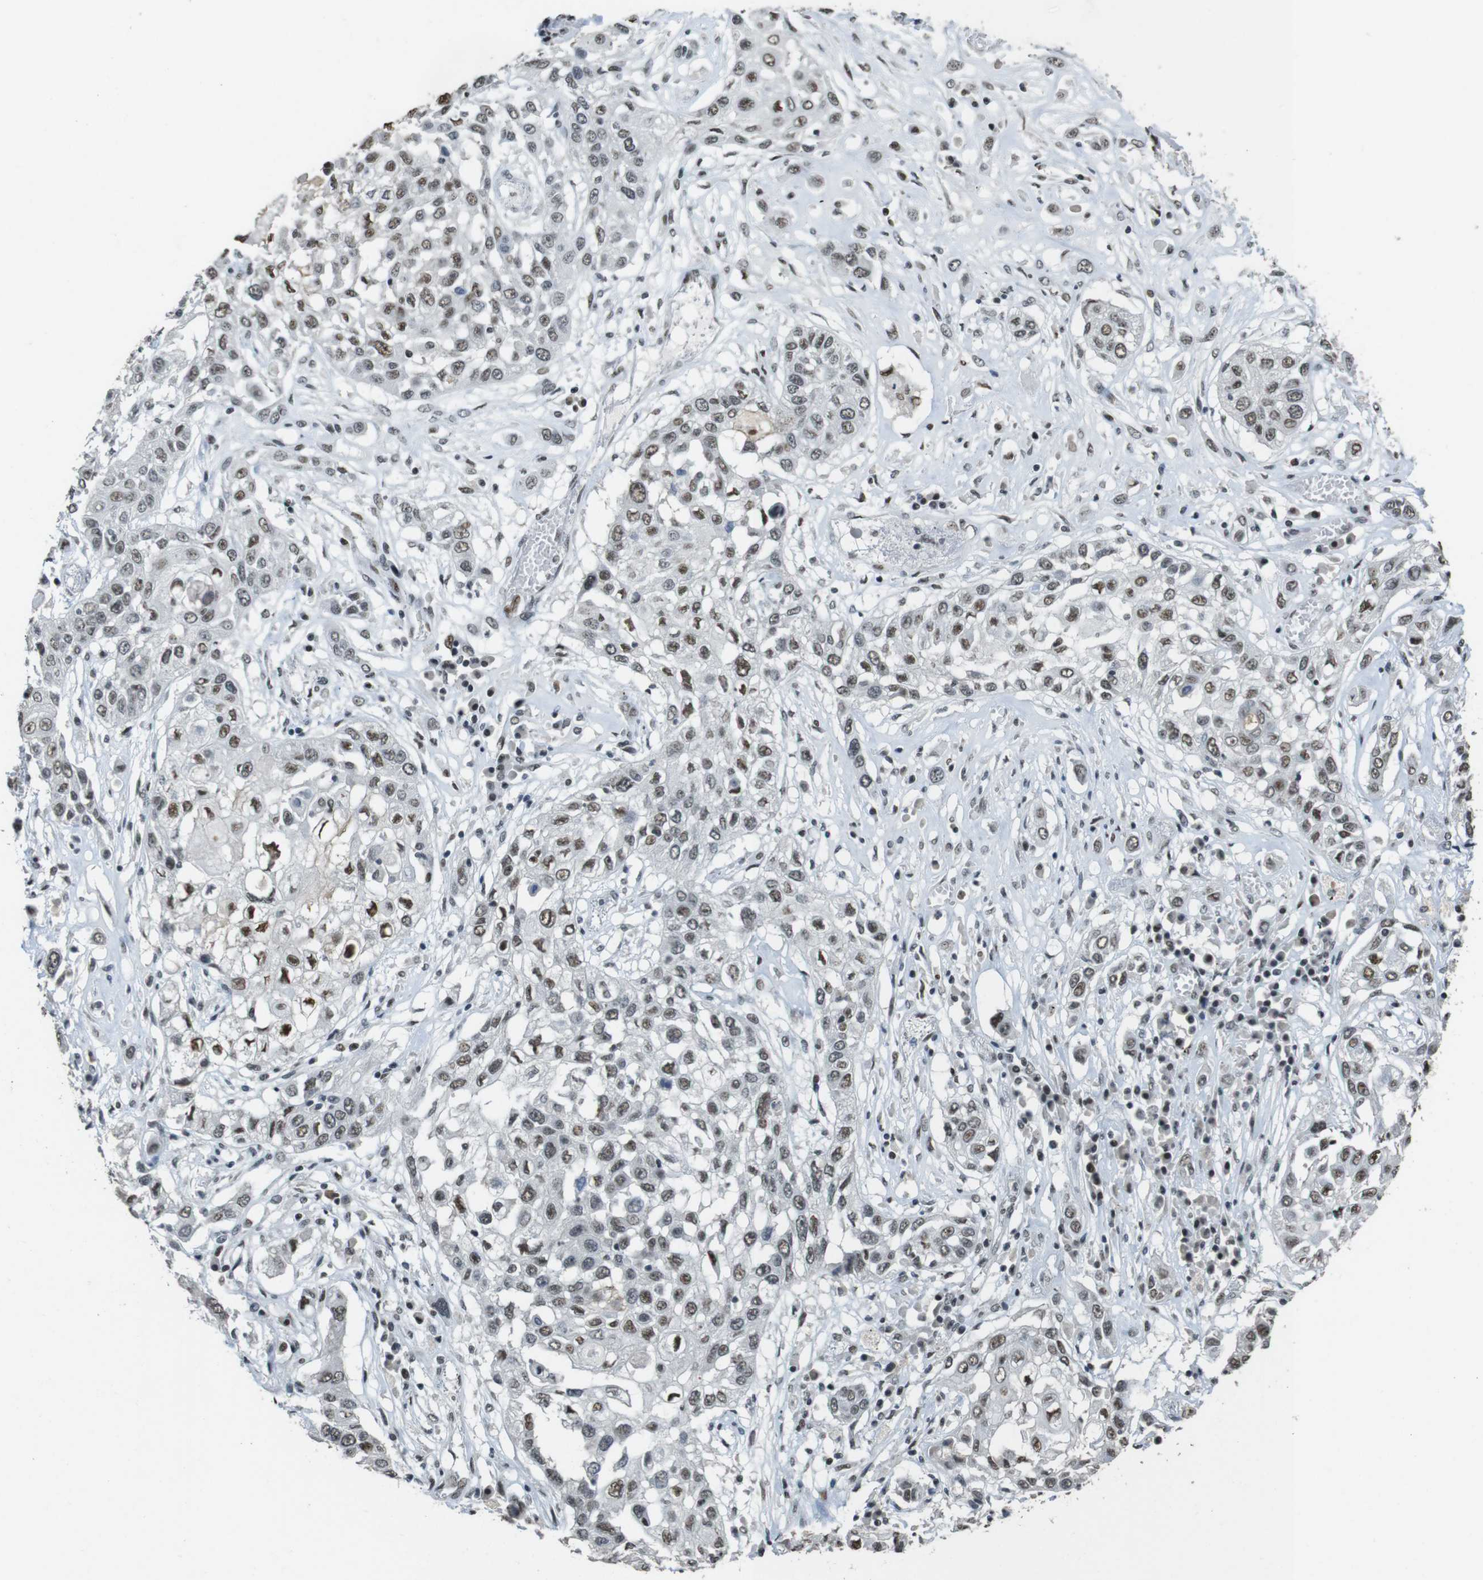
{"staining": {"intensity": "weak", "quantity": ">75%", "location": "nuclear"}, "tissue": "lung cancer", "cell_type": "Tumor cells", "image_type": "cancer", "snomed": [{"axis": "morphology", "description": "Squamous cell carcinoma, NOS"}, {"axis": "topography", "description": "Lung"}], "caption": "Lung cancer tissue displays weak nuclear positivity in approximately >75% of tumor cells", "gene": "CSNK2B", "patient": {"sex": "male", "age": 71}}